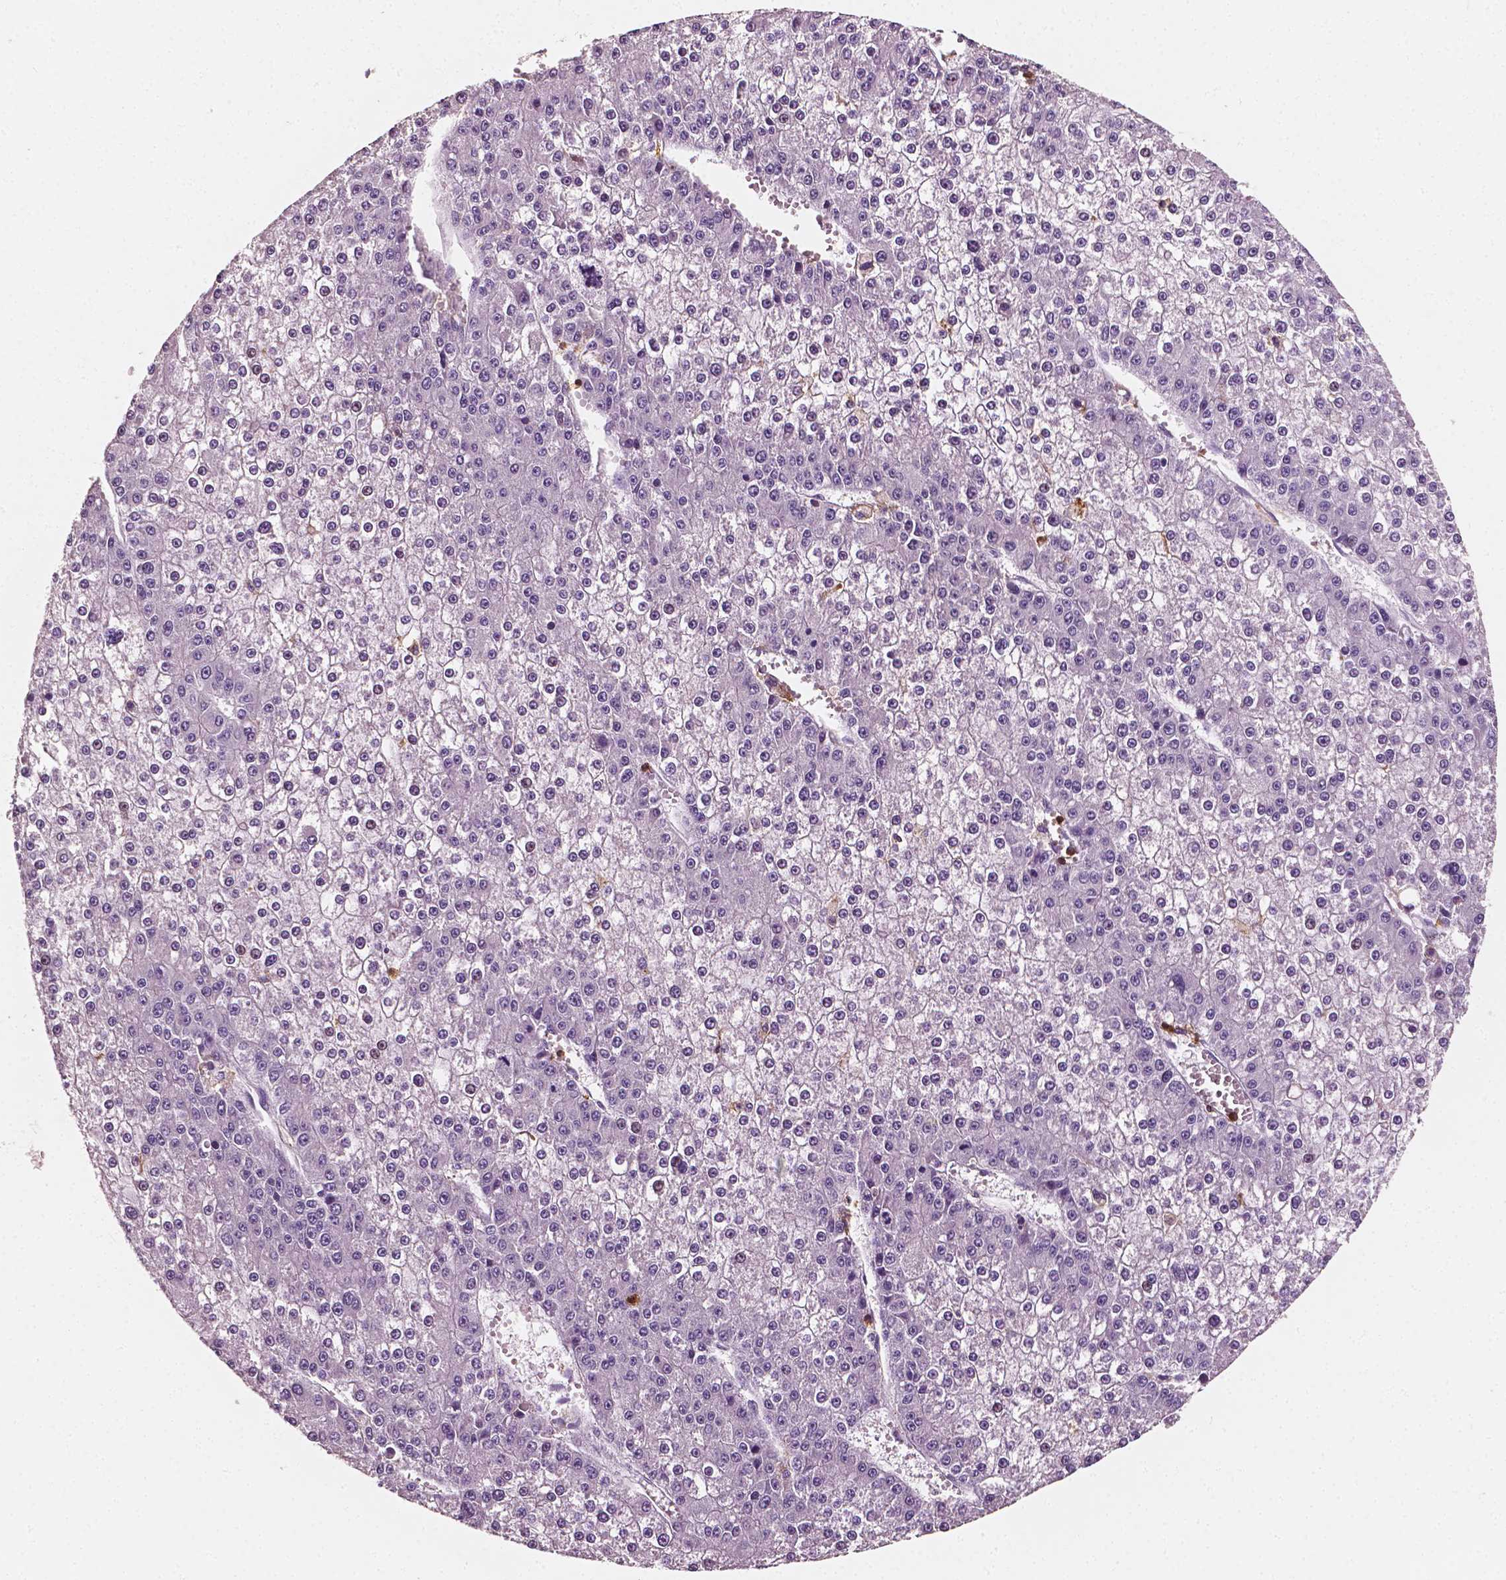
{"staining": {"intensity": "negative", "quantity": "none", "location": "none"}, "tissue": "liver cancer", "cell_type": "Tumor cells", "image_type": "cancer", "snomed": [{"axis": "morphology", "description": "Carcinoma, Hepatocellular, NOS"}, {"axis": "topography", "description": "Liver"}], "caption": "This photomicrograph is of liver cancer stained with immunohistochemistry (IHC) to label a protein in brown with the nuclei are counter-stained blue. There is no positivity in tumor cells. (DAB (3,3'-diaminobenzidine) immunohistochemistry visualized using brightfield microscopy, high magnification).", "gene": "PTPRC", "patient": {"sex": "female", "age": 73}}